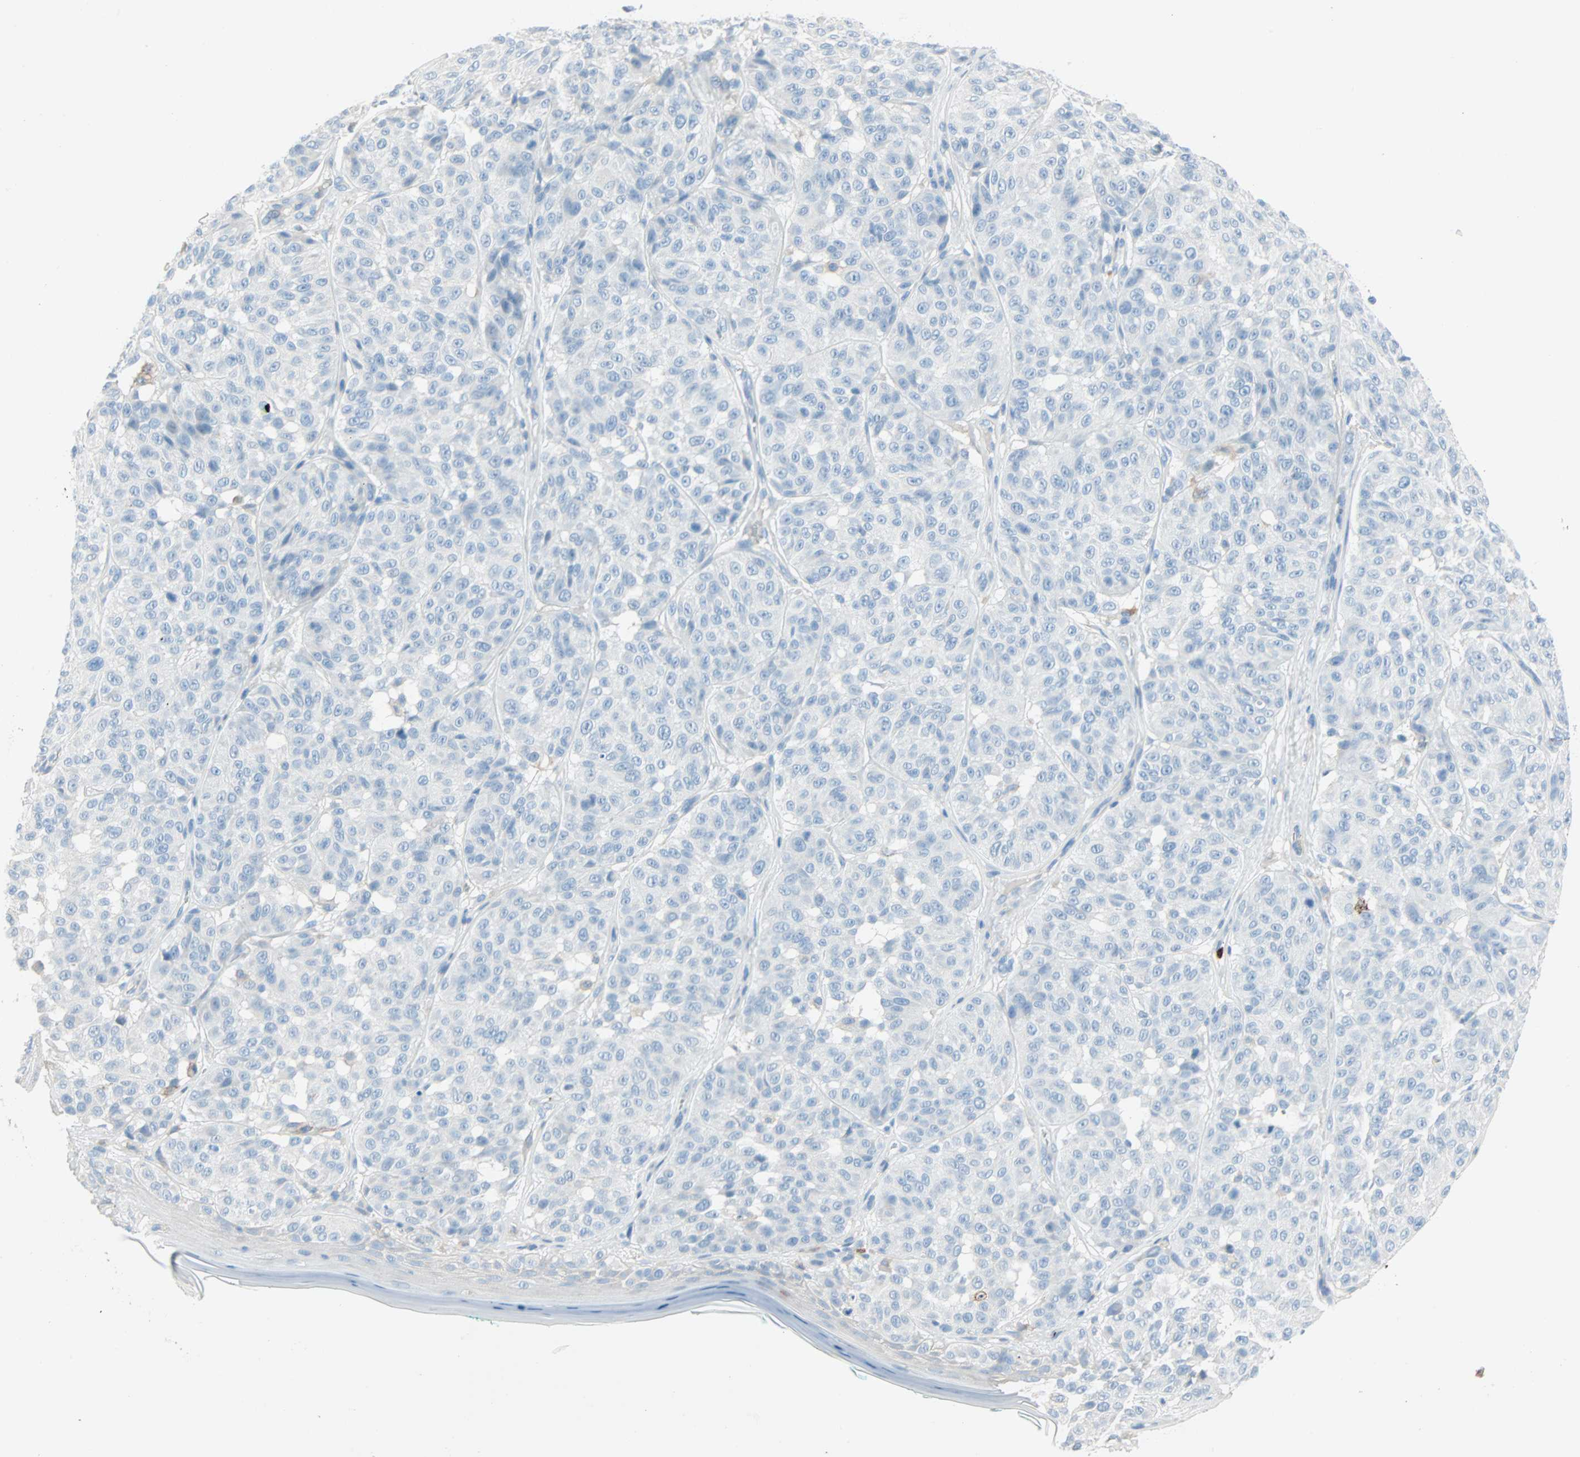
{"staining": {"intensity": "negative", "quantity": "none", "location": "none"}, "tissue": "melanoma", "cell_type": "Tumor cells", "image_type": "cancer", "snomed": [{"axis": "morphology", "description": "Malignant melanoma, NOS"}, {"axis": "topography", "description": "Skin"}], "caption": "Melanoma was stained to show a protein in brown. There is no significant positivity in tumor cells.", "gene": "CLEC4A", "patient": {"sex": "female", "age": 46}}